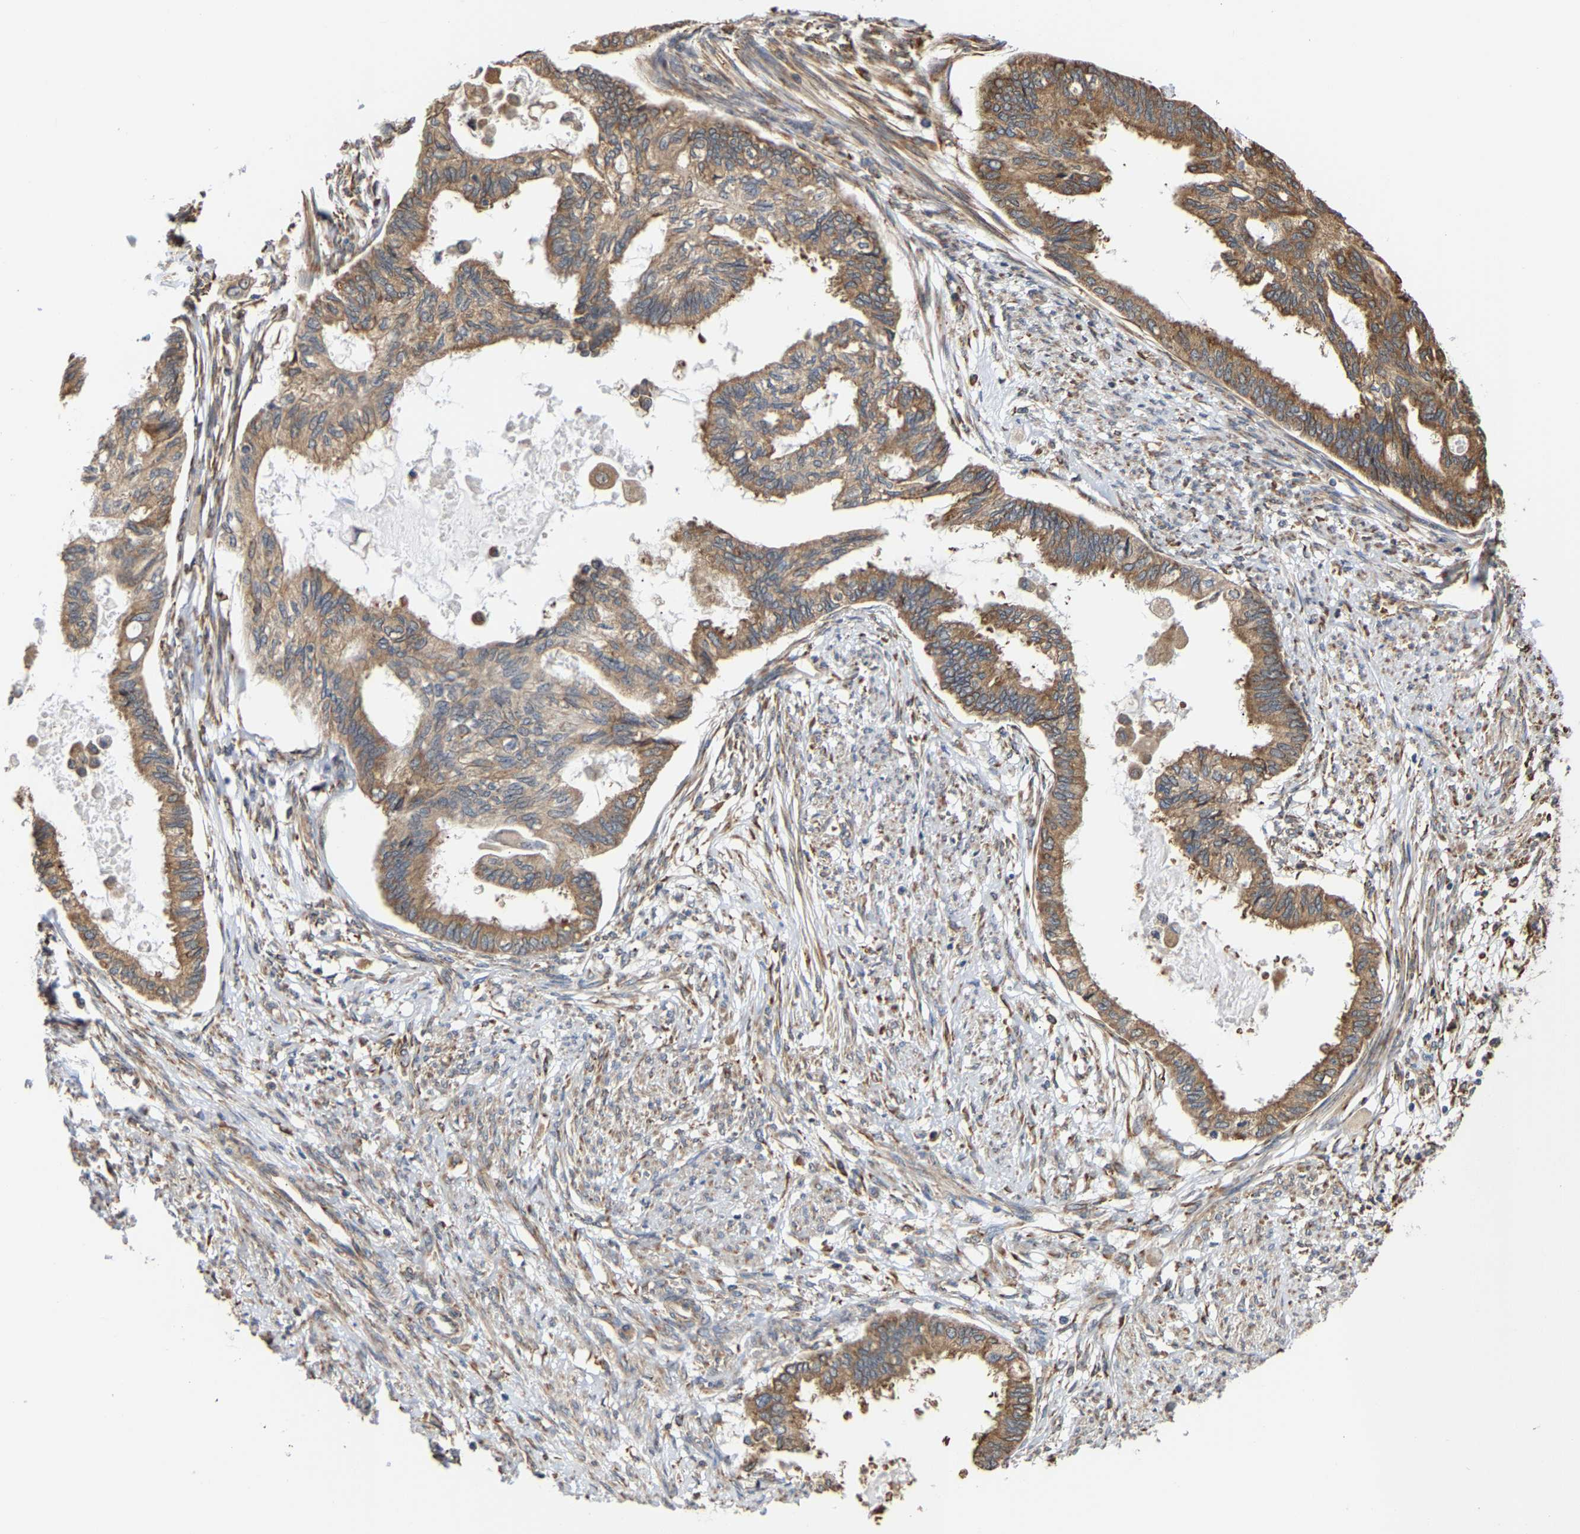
{"staining": {"intensity": "moderate", "quantity": ">75%", "location": "cytoplasmic/membranous"}, "tissue": "cervical cancer", "cell_type": "Tumor cells", "image_type": "cancer", "snomed": [{"axis": "morphology", "description": "Normal tissue, NOS"}, {"axis": "morphology", "description": "Adenocarcinoma, NOS"}, {"axis": "topography", "description": "Cervix"}, {"axis": "topography", "description": "Endometrium"}], "caption": "Adenocarcinoma (cervical) stained with a protein marker demonstrates moderate staining in tumor cells.", "gene": "ARAP1", "patient": {"sex": "female", "age": 86}}